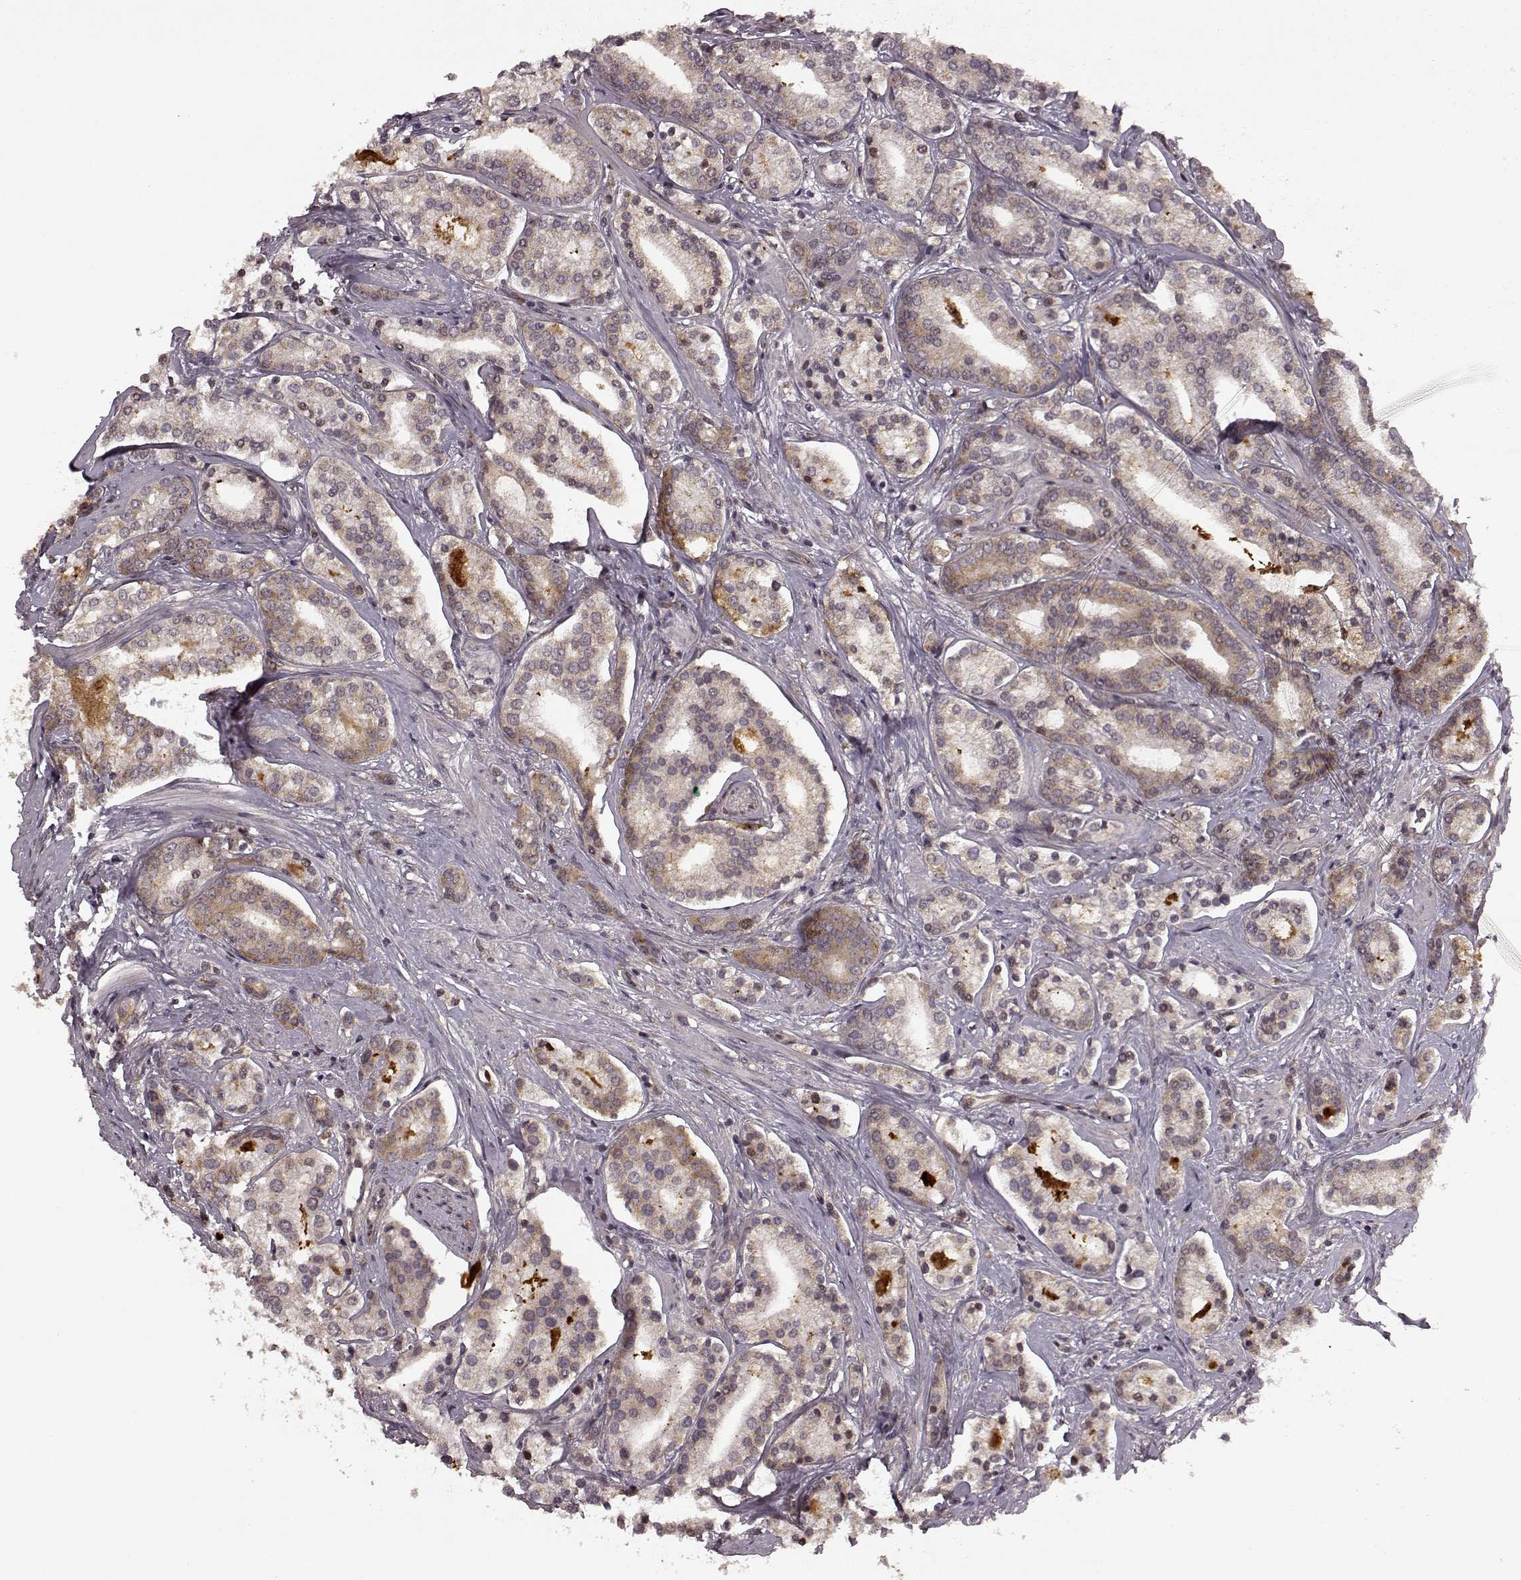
{"staining": {"intensity": "weak", "quantity": ">75%", "location": "cytoplasmic/membranous"}, "tissue": "prostate cancer", "cell_type": "Tumor cells", "image_type": "cancer", "snomed": [{"axis": "morphology", "description": "Adenocarcinoma, High grade"}, {"axis": "topography", "description": "Prostate"}], "caption": "This is an image of IHC staining of prostate adenocarcinoma (high-grade), which shows weak positivity in the cytoplasmic/membranous of tumor cells.", "gene": "SLC12A9", "patient": {"sex": "male", "age": 58}}